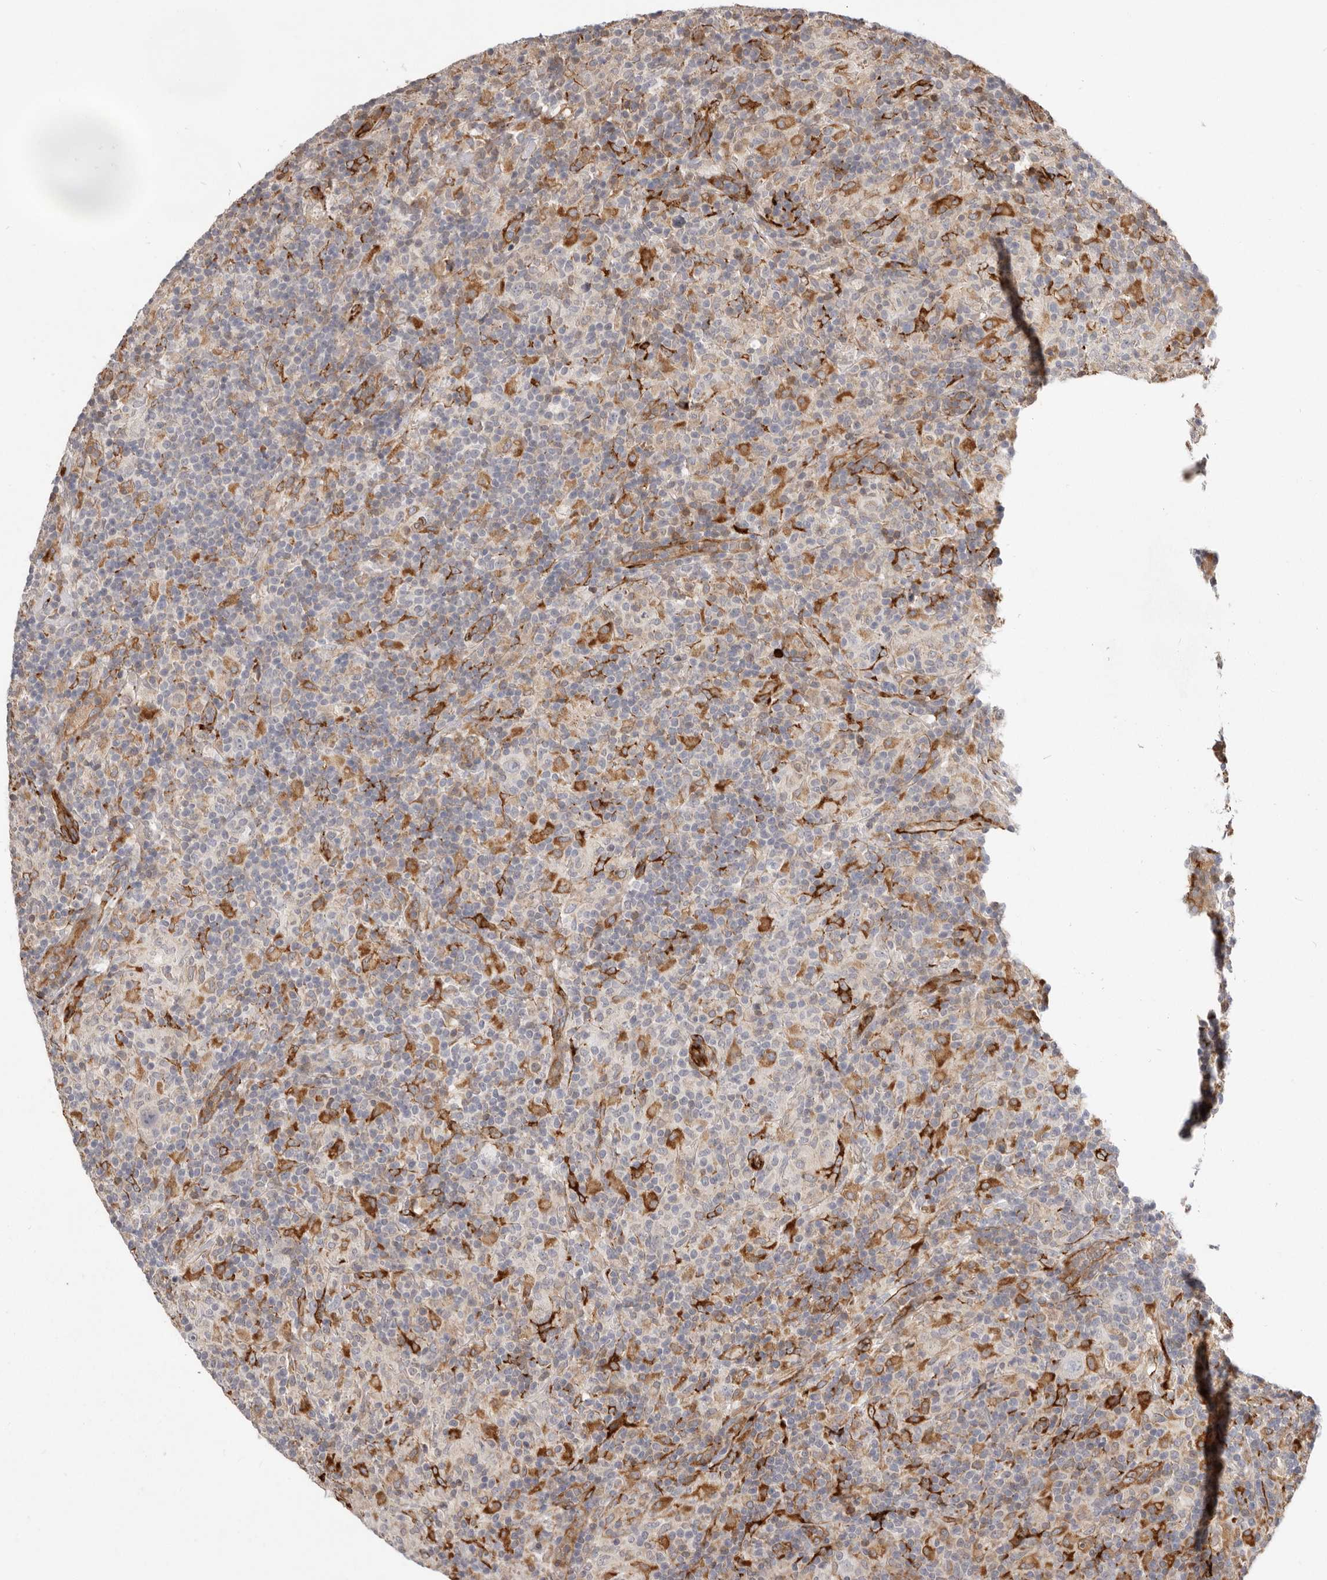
{"staining": {"intensity": "negative", "quantity": "none", "location": "none"}, "tissue": "lymphoma", "cell_type": "Tumor cells", "image_type": "cancer", "snomed": [{"axis": "morphology", "description": "Hodgkin's disease, NOS"}, {"axis": "topography", "description": "Lymph node"}], "caption": "Tumor cells are negative for brown protein staining in Hodgkin's disease.", "gene": "WDTC1", "patient": {"sex": "male", "age": 70}}